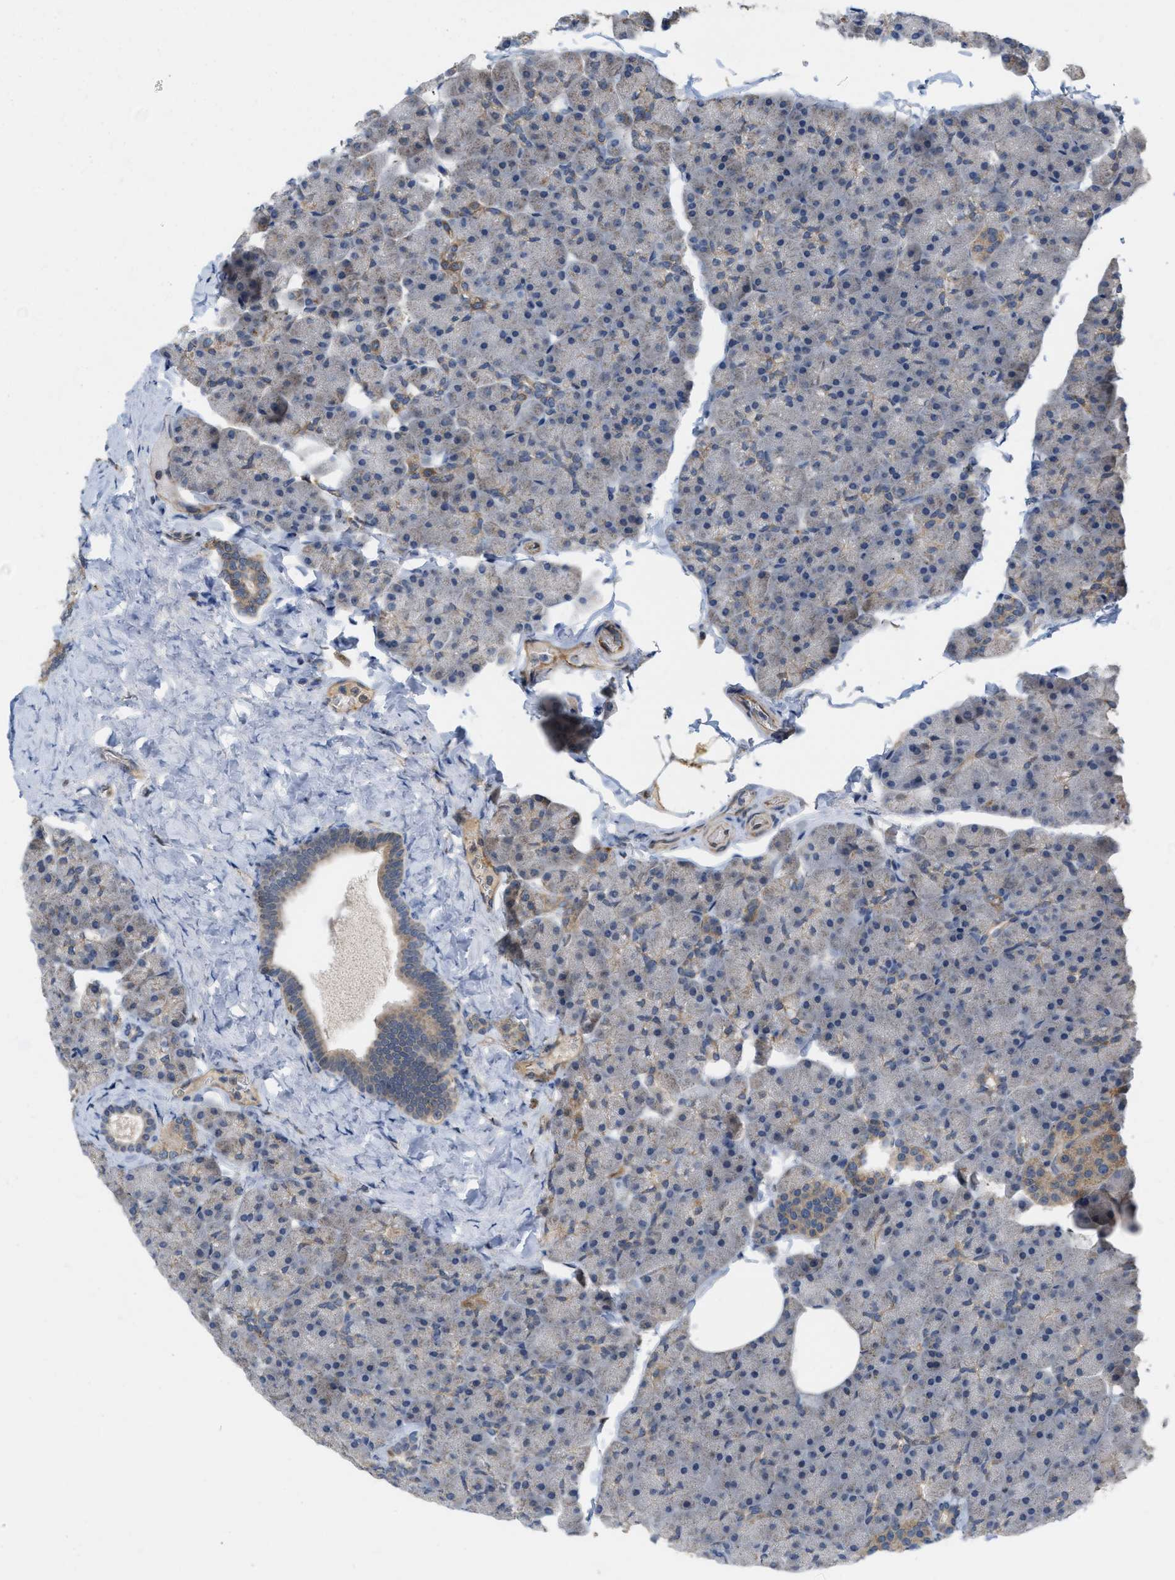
{"staining": {"intensity": "moderate", "quantity": "<25%", "location": "cytoplasmic/membranous"}, "tissue": "pancreas", "cell_type": "Exocrine glandular cells", "image_type": "normal", "snomed": [{"axis": "morphology", "description": "Normal tissue, NOS"}, {"axis": "topography", "description": "Pancreas"}], "caption": "The immunohistochemical stain highlights moderate cytoplasmic/membranous positivity in exocrine glandular cells of normal pancreas. (Brightfield microscopy of DAB IHC at high magnification).", "gene": "NAPEPLD", "patient": {"sex": "male", "age": 35}}